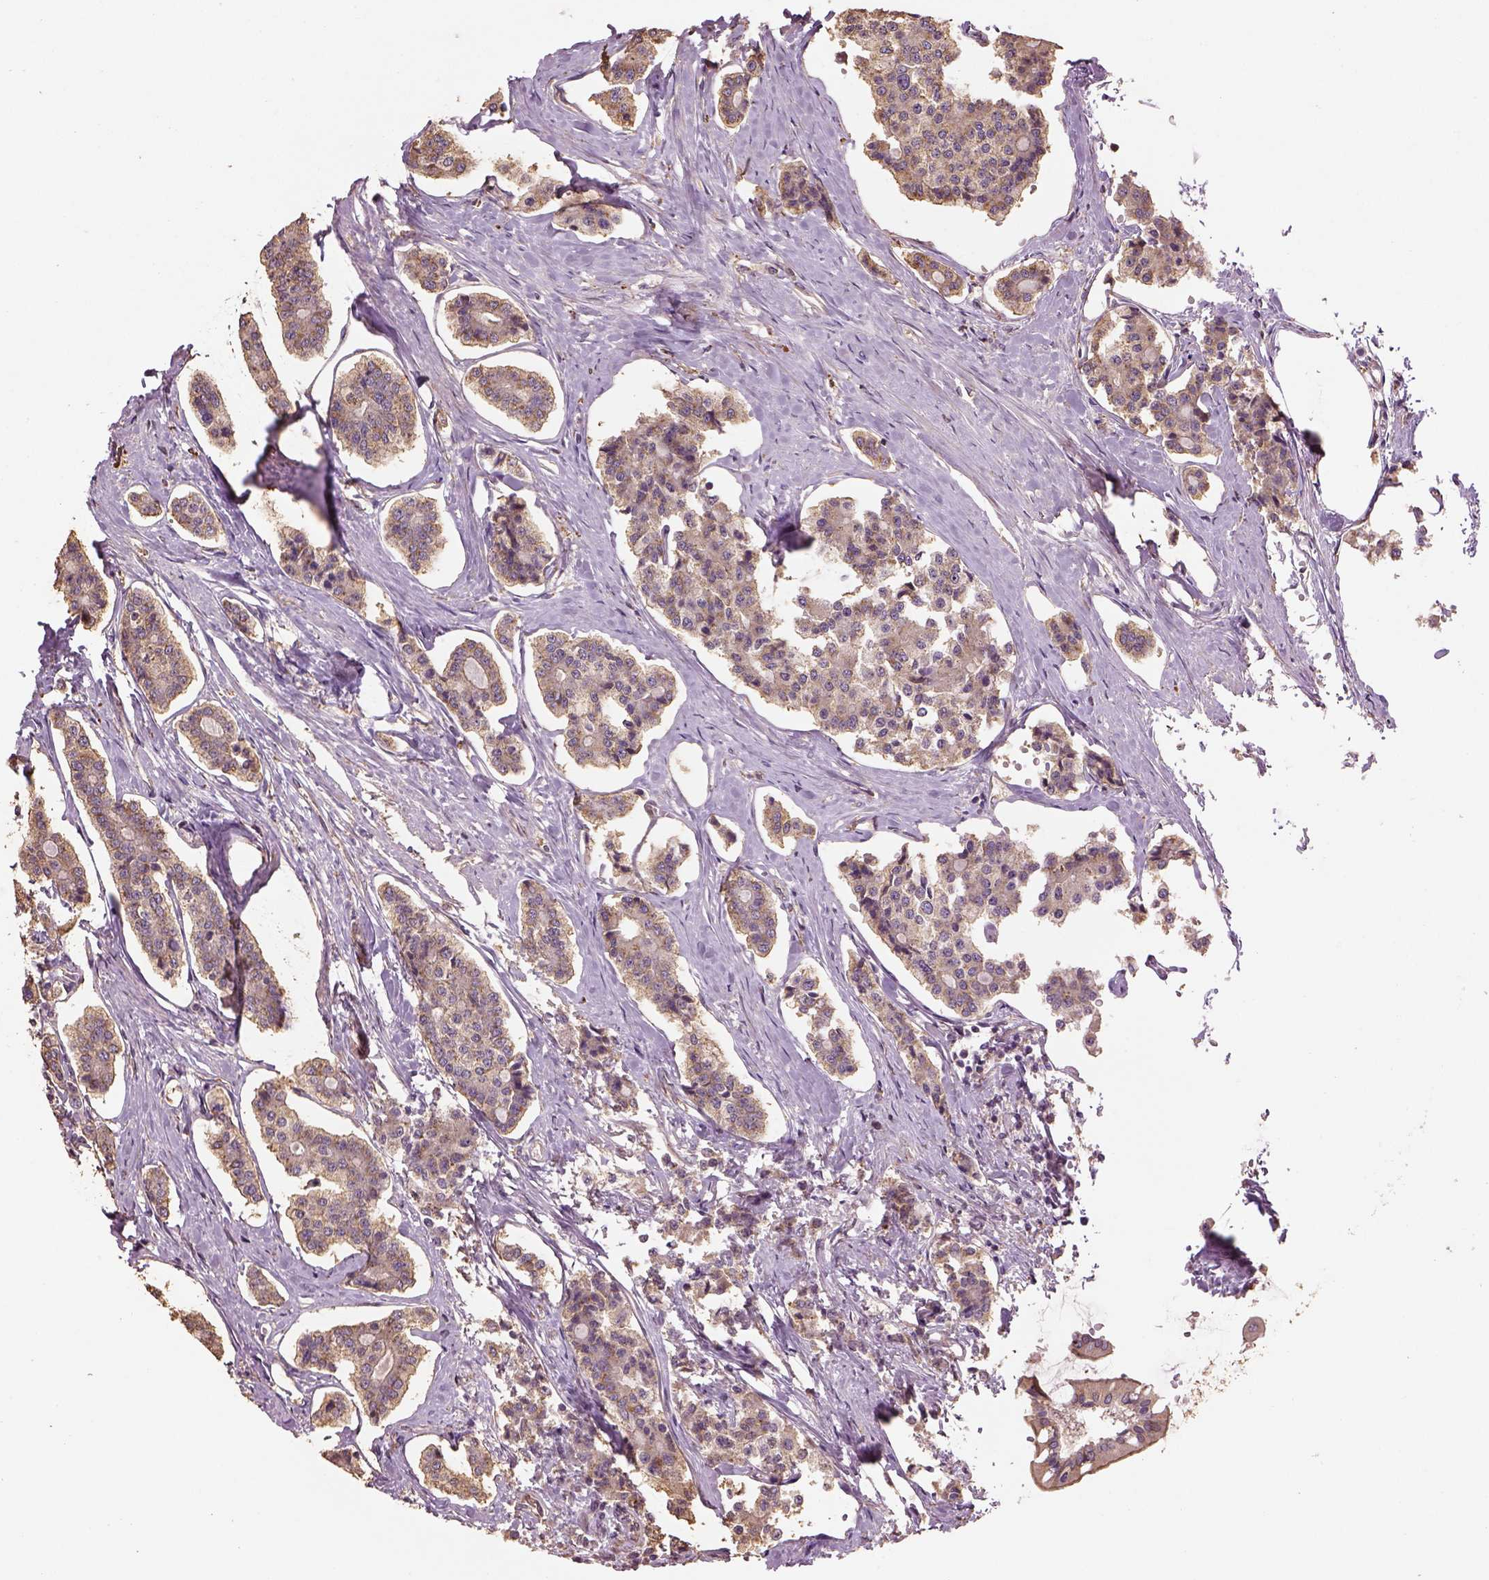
{"staining": {"intensity": "moderate", "quantity": ">75%", "location": "cytoplasmic/membranous"}, "tissue": "carcinoid", "cell_type": "Tumor cells", "image_type": "cancer", "snomed": [{"axis": "morphology", "description": "Carcinoid, malignant, NOS"}, {"axis": "topography", "description": "Small intestine"}], "caption": "Immunohistochemical staining of human carcinoid shows medium levels of moderate cytoplasmic/membranous protein positivity in approximately >75% of tumor cells.", "gene": "AP1B1", "patient": {"sex": "female", "age": 65}}